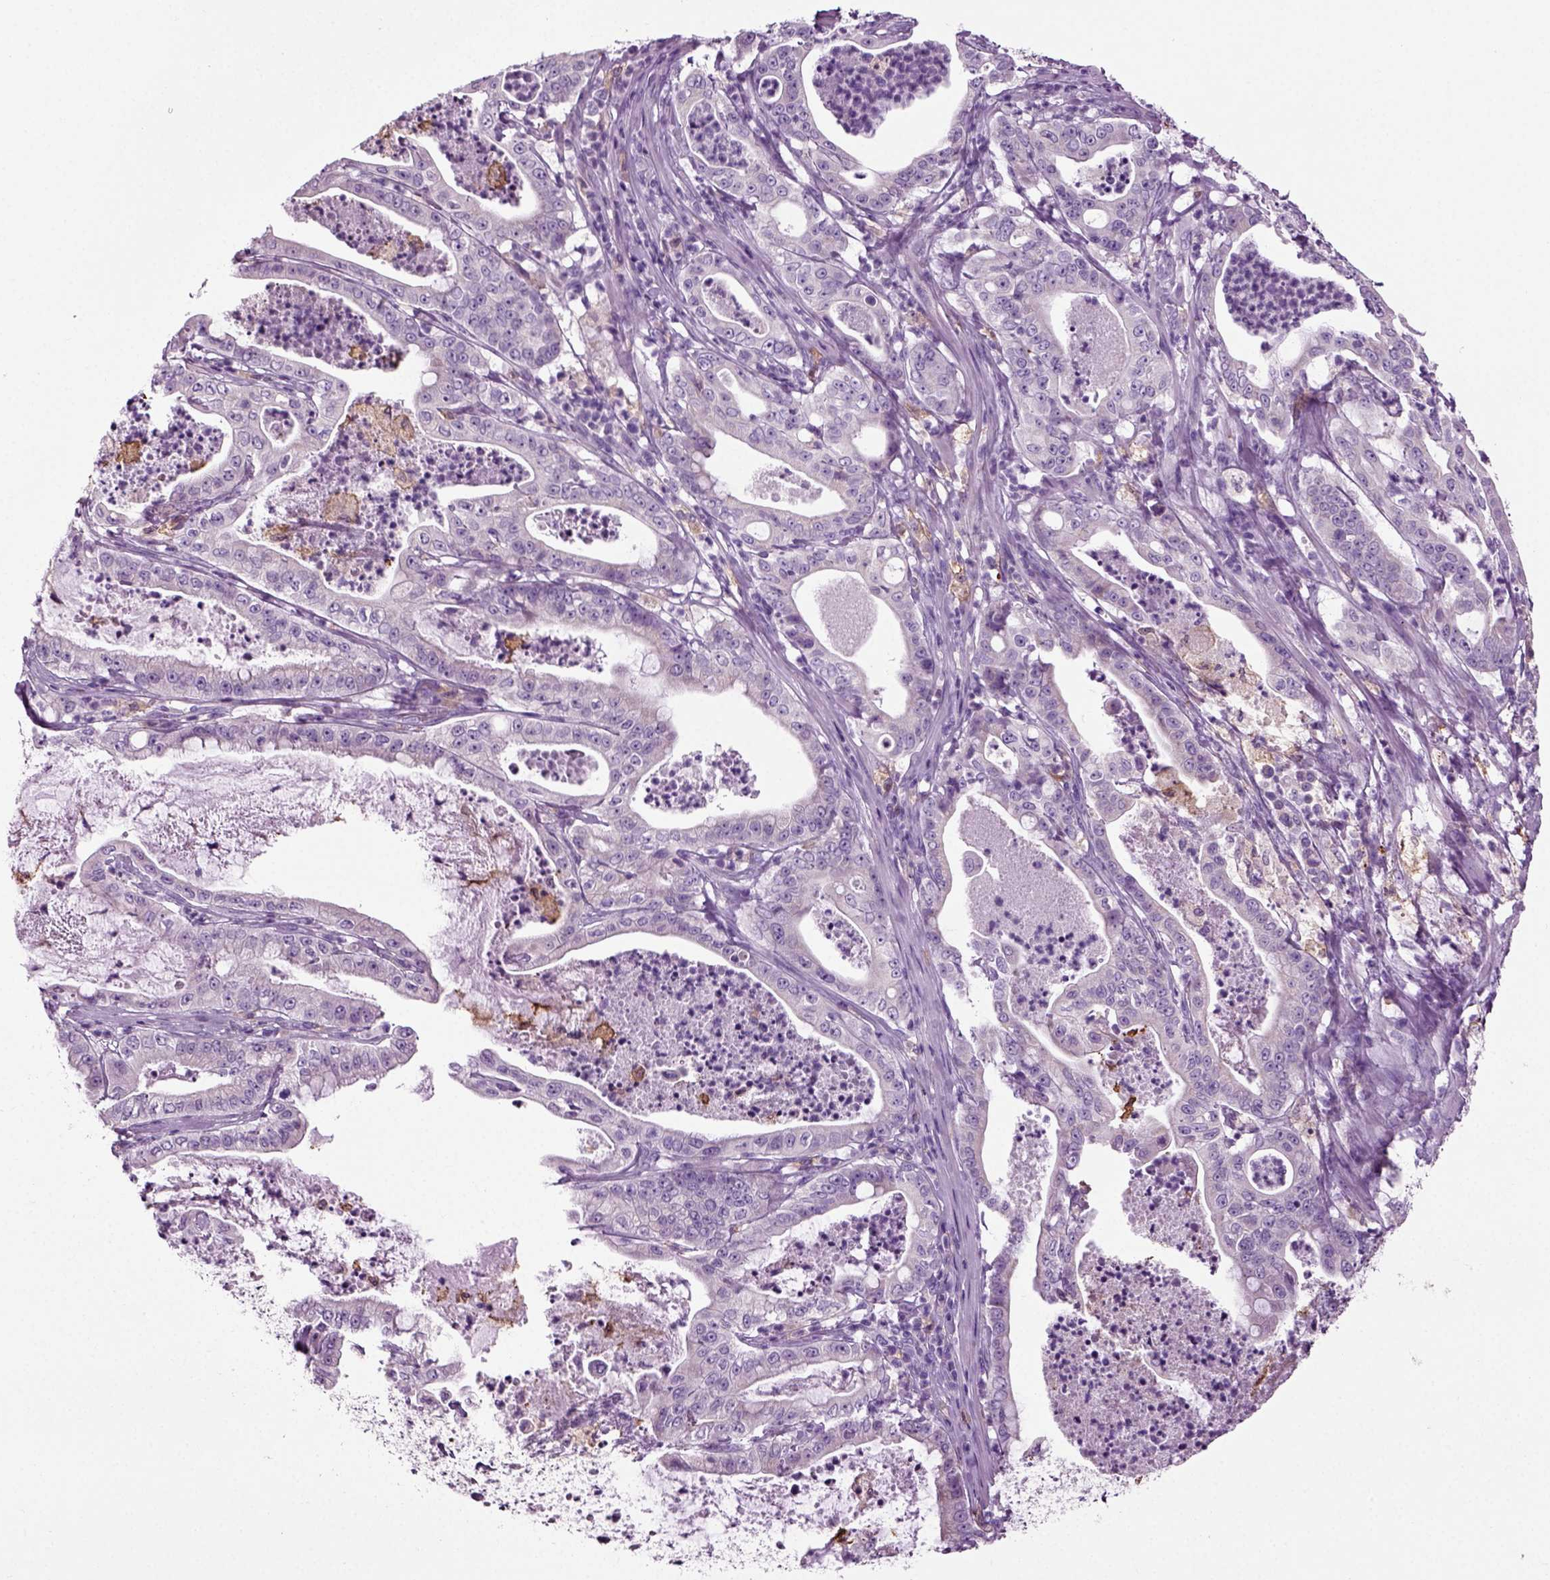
{"staining": {"intensity": "negative", "quantity": "none", "location": "none"}, "tissue": "pancreatic cancer", "cell_type": "Tumor cells", "image_type": "cancer", "snomed": [{"axis": "morphology", "description": "Adenocarcinoma, NOS"}, {"axis": "topography", "description": "Pancreas"}], "caption": "Tumor cells are negative for protein expression in human adenocarcinoma (pancreatic).", "gene": "DNAH10", "patient": {"sex": "male", "age": 71}}